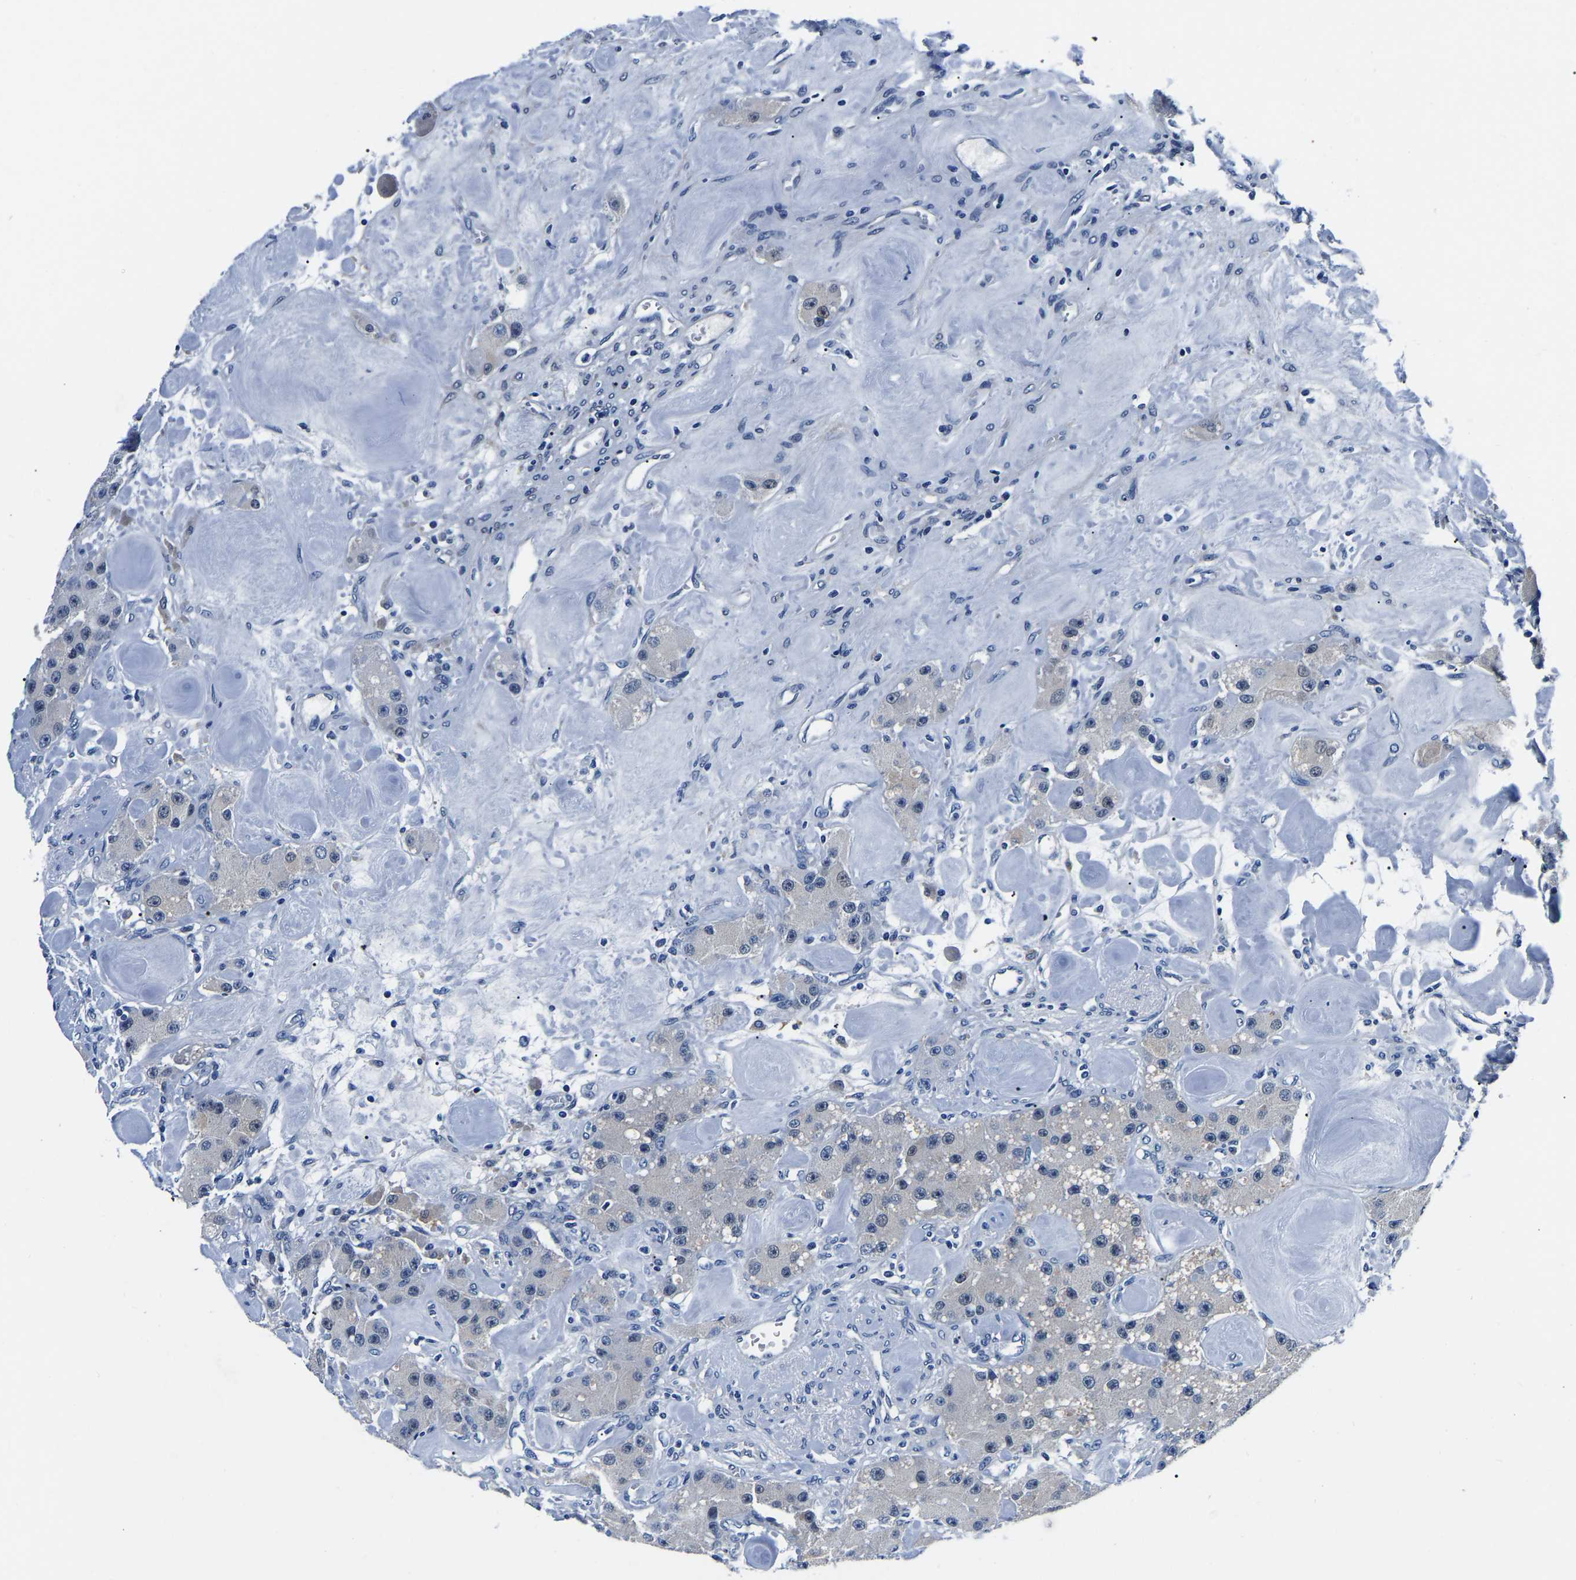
{"staining": {"intensity": "negative", "quantity": "none", "location": "none"}, "tissue": "carcinoid", "cell_type": "Tumor cells", "image_type": "cancer", "snomed": [{"axis": "morphology", "description": "Carcinoid, malignant, NOS"}, {"axis": "topography", "description": "Pancreas"}], "caption": "This is an immunohistochemistry photomicrograph of carcinoid. There is no staining in tumor cells.", "gene": "ACO1", "patient": {"sex": "male", "age": 41}}